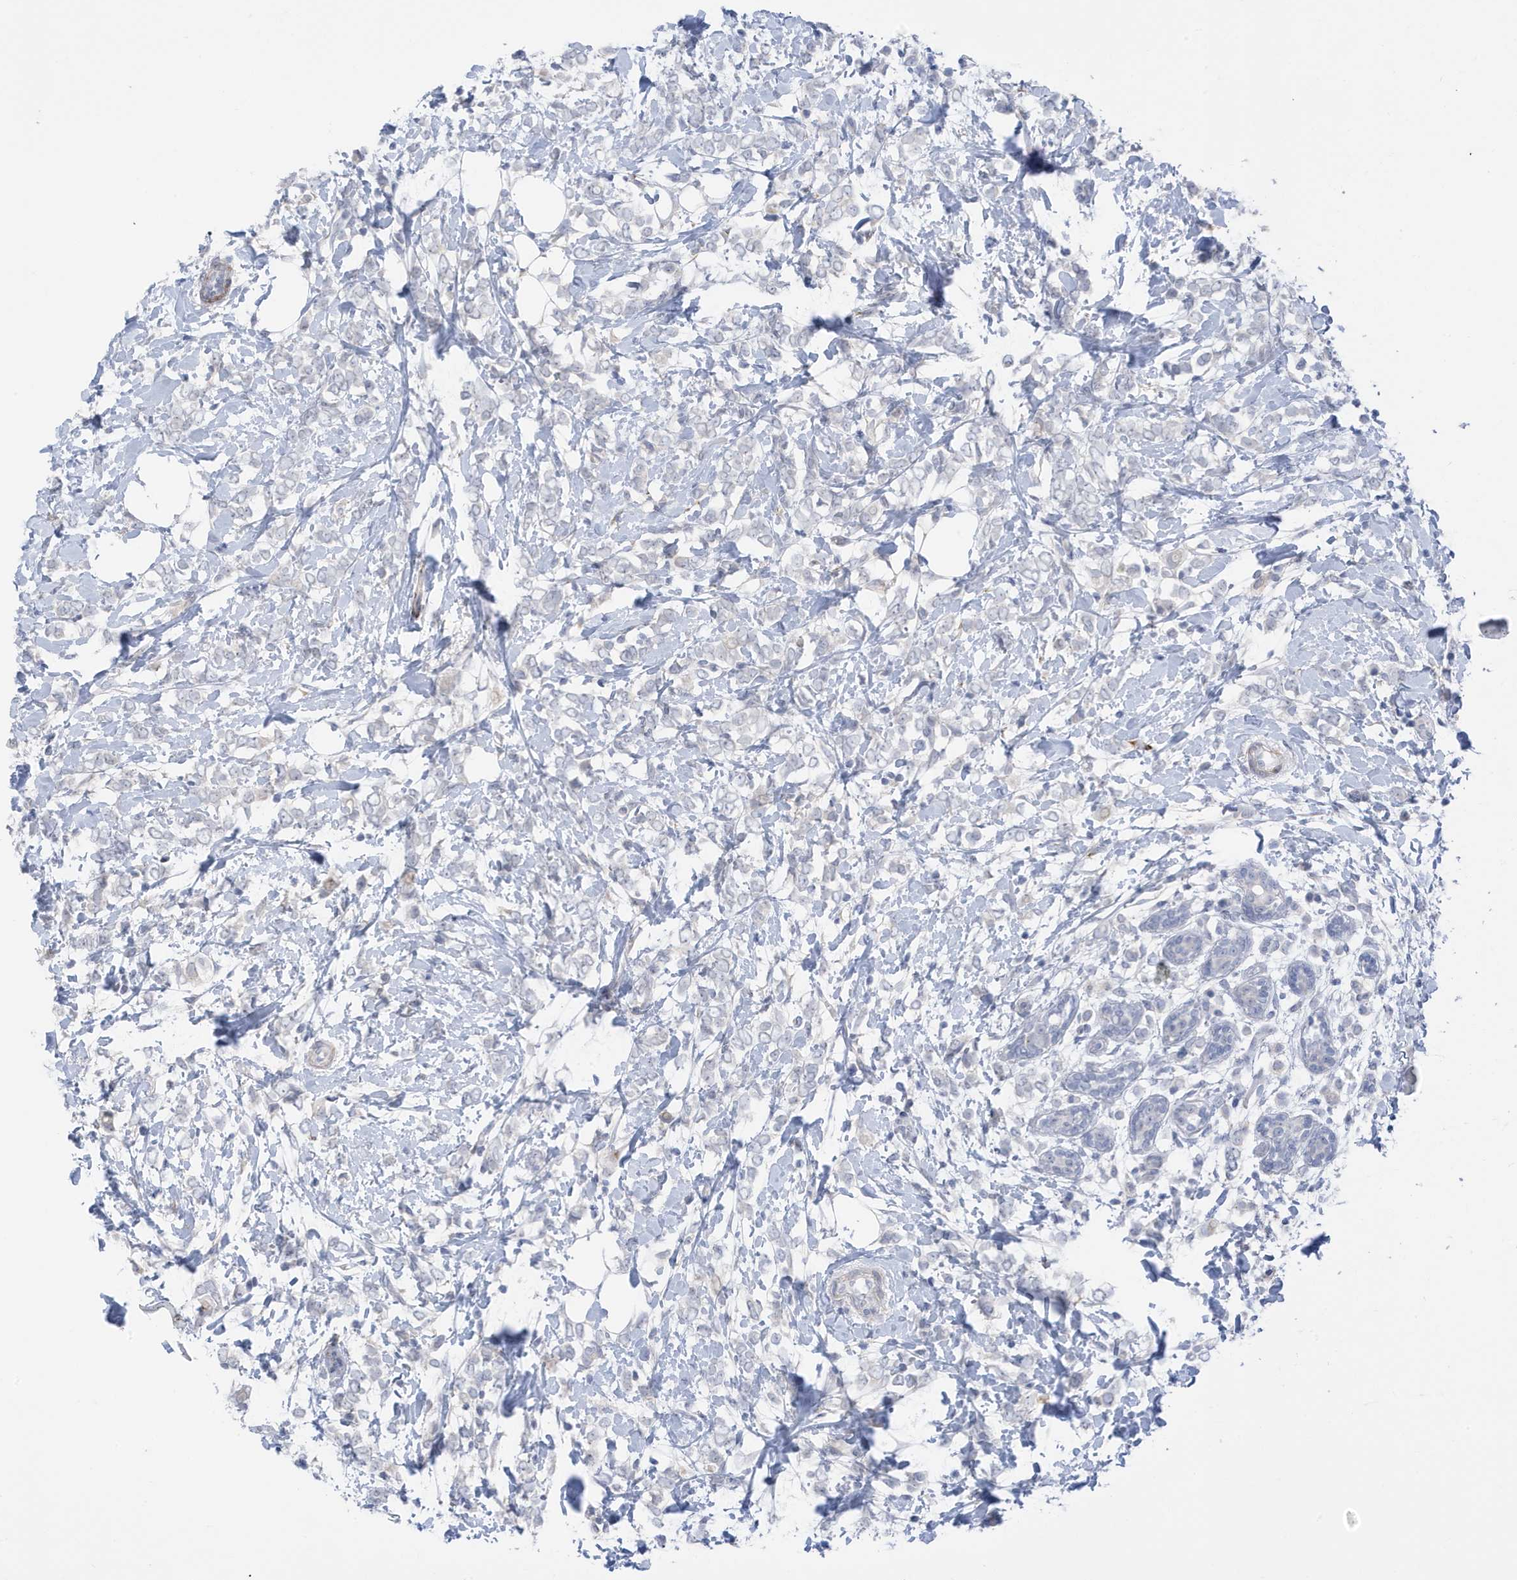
{"staining": {"intensity": "negative", "quantity": "none", "location": "none"}, "tissue": "breast cancer", "cell_type": "Tumor cells", "image_type": "cancer", "snomed": [{"axis": "morphology", "description": "Normal tissue, NOS"}, {"axis": "morphology", "description": "Lobular carcinoma"}, {"axis": "topography", "description": "Breast"}], "caption": "The IHC image has no significant staining in tumor cells of breast lobular carcinoma tissue.", "gene": "PERM1", "patient": {"sex": "female", "age": 47}}